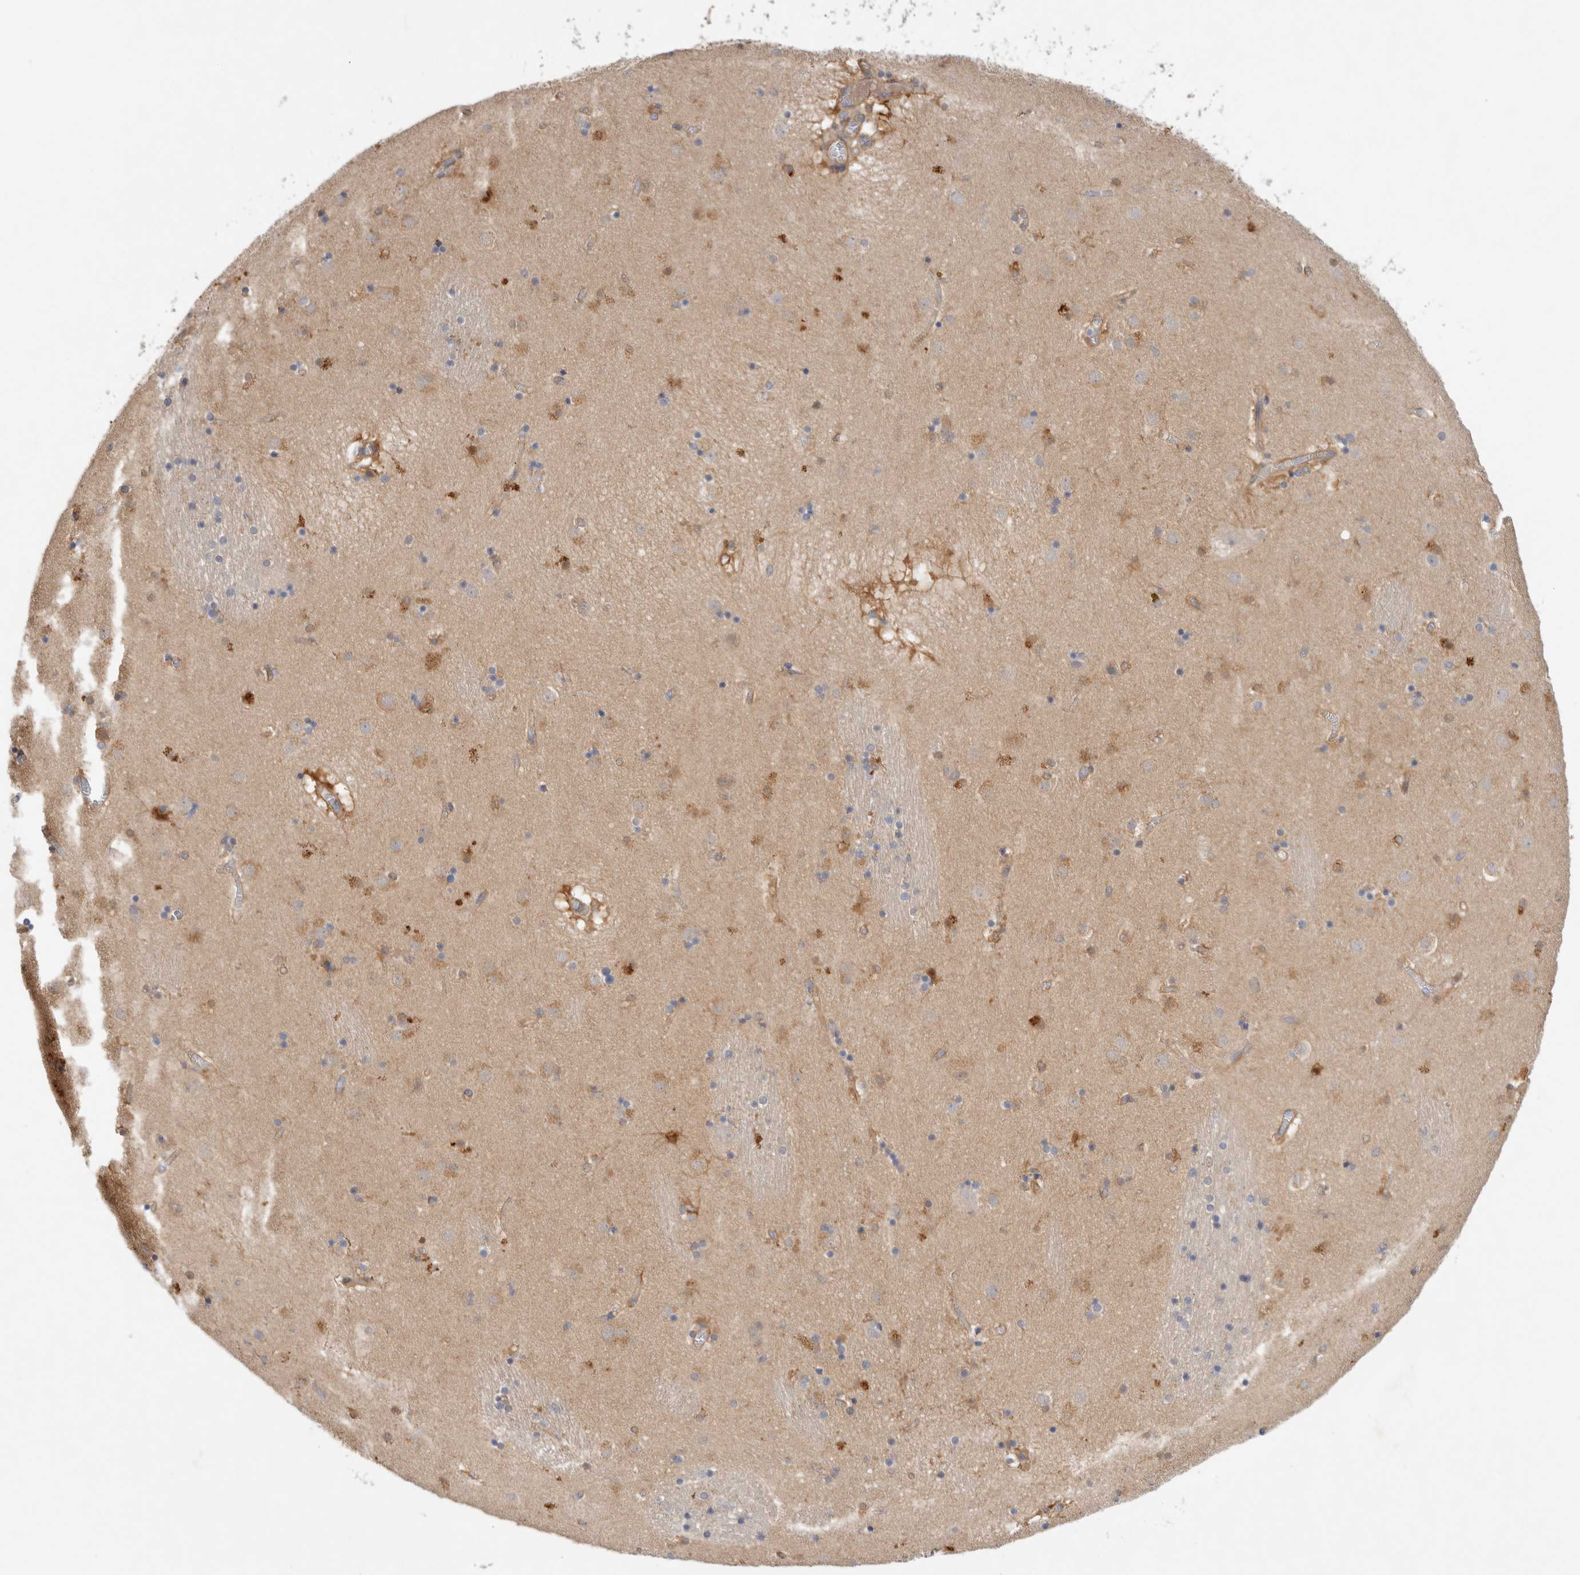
{"staining": {"intensity": "weak", "quantity": "<25%", "location": "cytoplasmic/membranous,nuclear"}, "tissue": "caudate", "cell_type": "Glial cells", "image_type": "normal", "snomed": [{"axis": "morphology", "description": "Normal tissue, NOS"}, {"axis": "topography", "description": "Lateral ventricle wall"}], "caption": "Photomicrograph shows no significant protein positivity in glial cells of normal caudate.", "gene": "PGM1", "patient": {"sex": "male", "age": 70}}